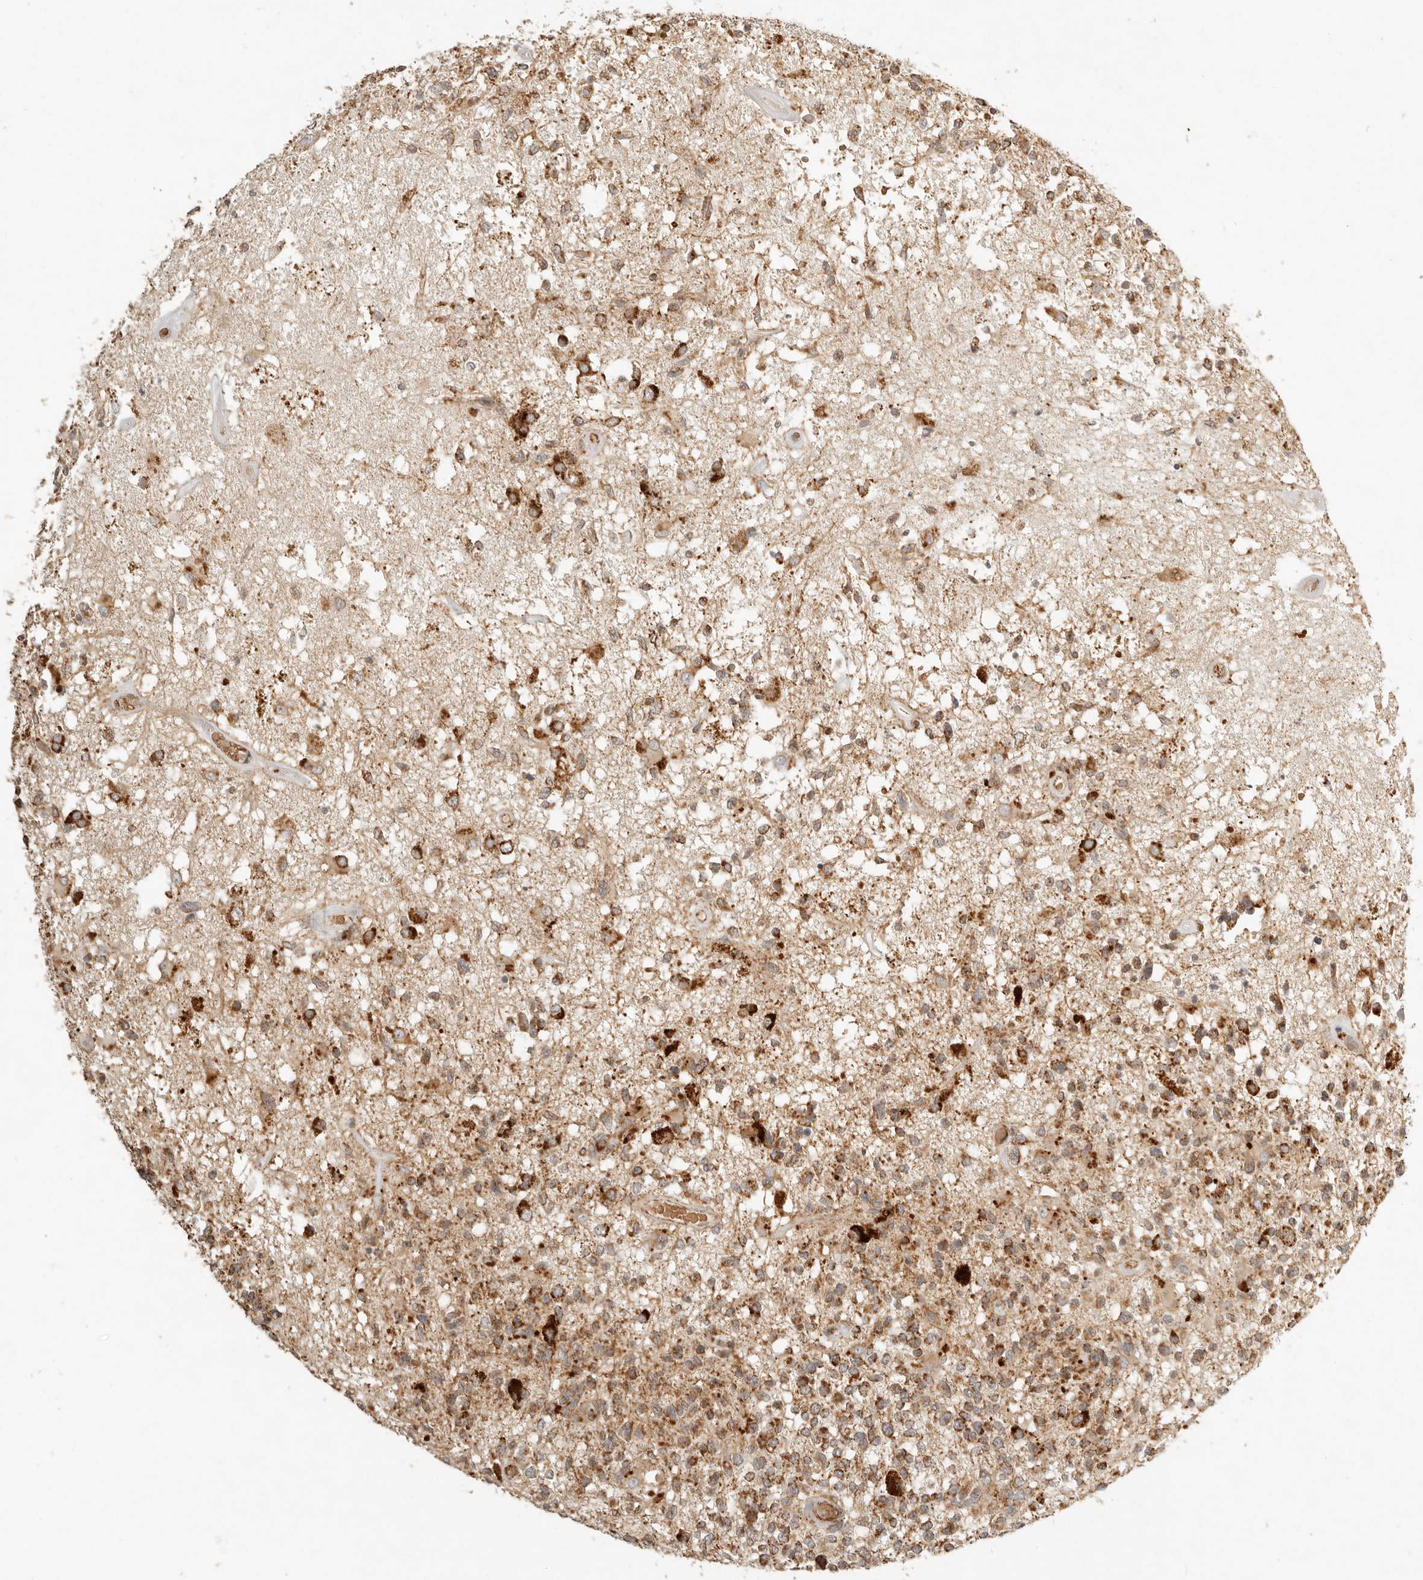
{"staining": {"intensity": "moderate", "quantity": ">75%", "location": "cytoplasmic/membranous"}, "tissue": "glioma", "cell_type": "Tumor cells", "image_type": "cancer", "snomed": [{"axis": "morphology", "description": "Glioma, malignant, High grade"}, {"axis": "morphology", "description": "Glioblastoma, NOS"}, {"axis": "topography", "description": "Brain"}], "caption": "Glioma stained with immunohistochemistry demonstrates moderate cytoplasmic/membranous expression in approximately >75% of tumor cells.", "gene": "MRPL55", "patient": {"sex": "male", "age": 60}}